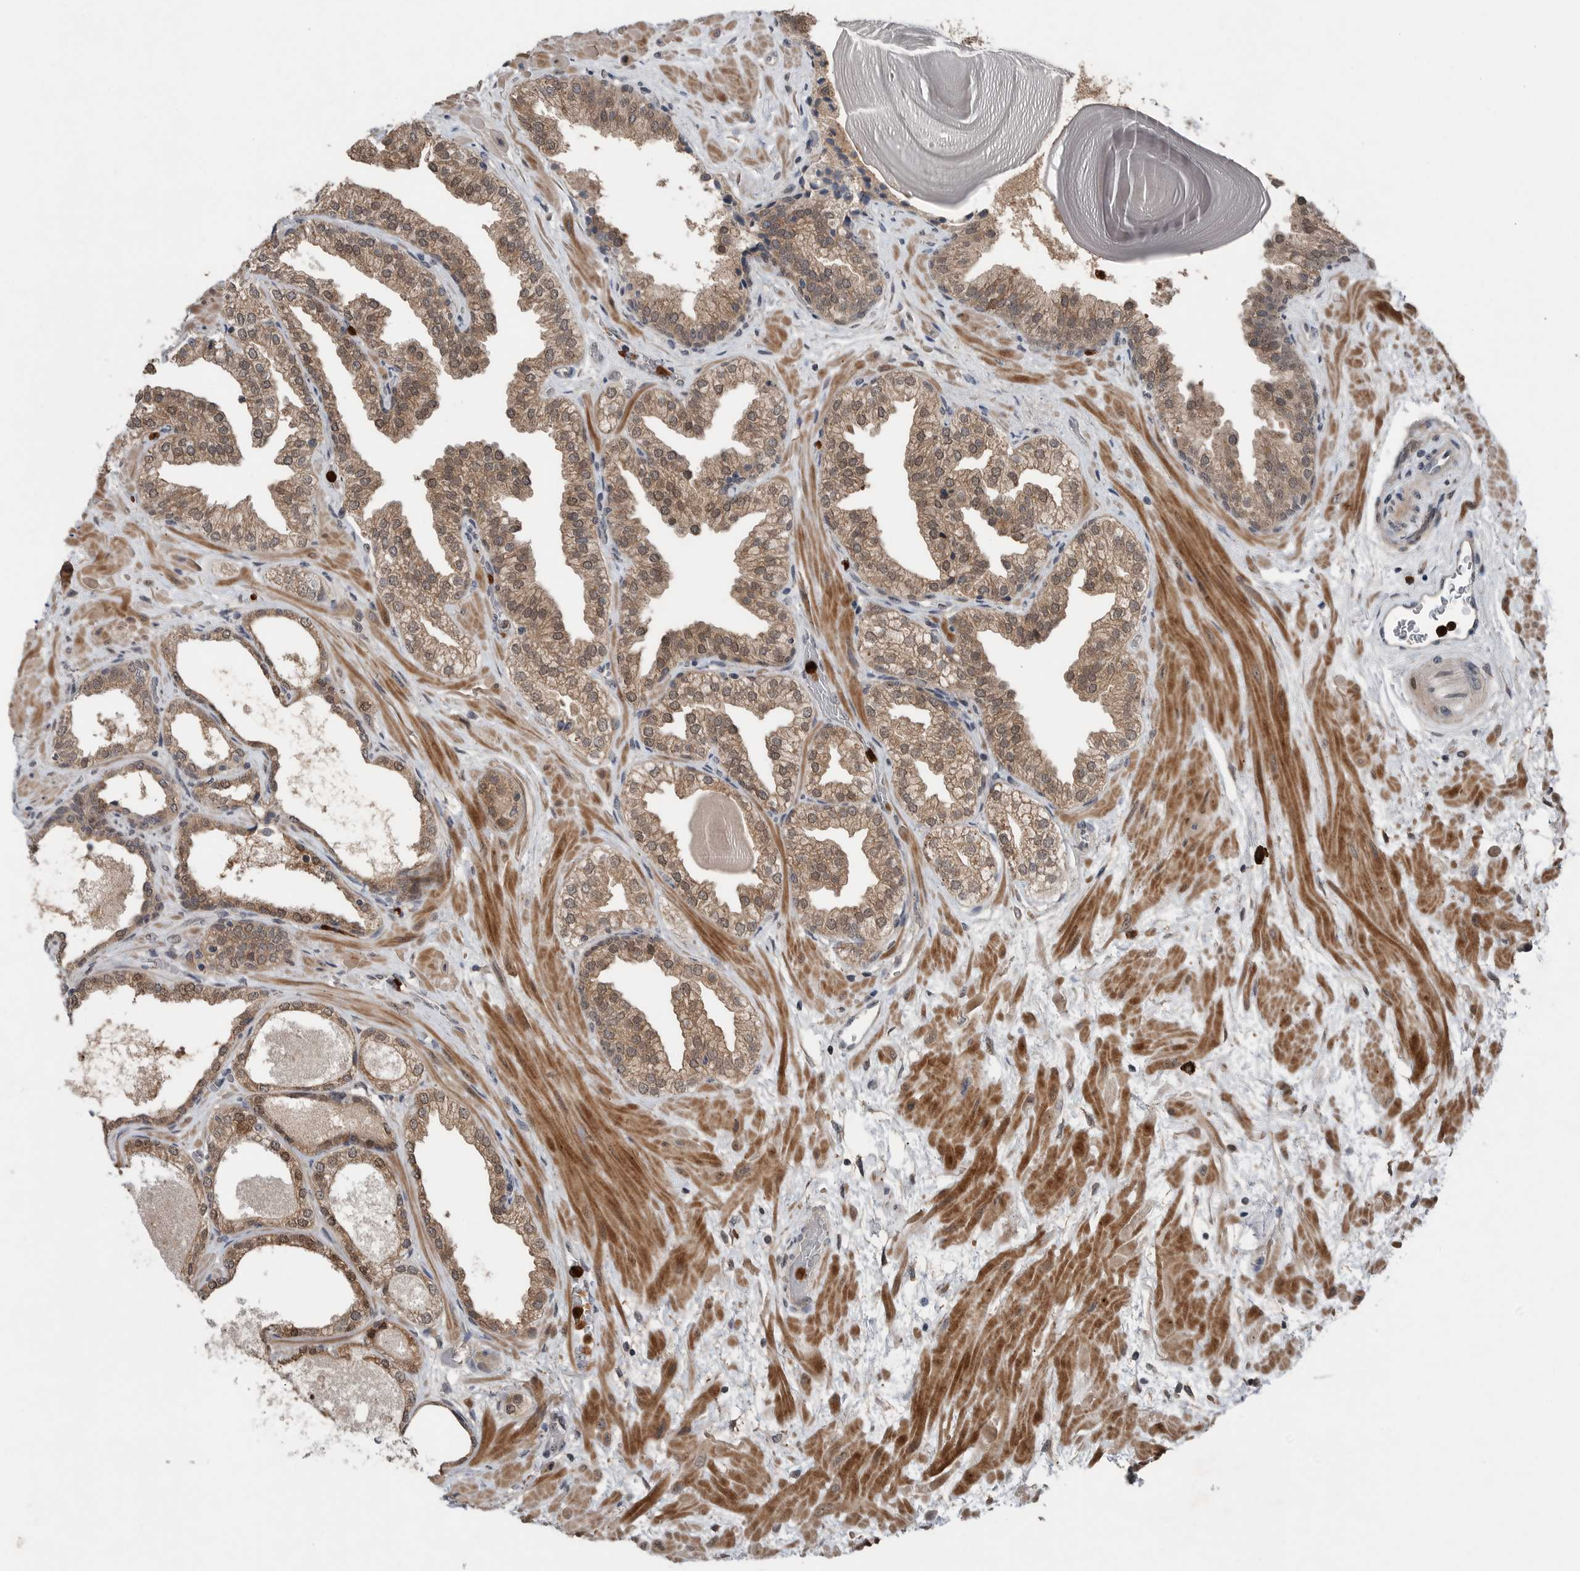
{"staining": {"intensity": "moderate", "quantity": "25%-75%", "location": "cytoplasmic/membranous"}, "tissue": "prostate", "cell_type": "Glandular cells", "image_type": "normal", "snomed": [{"axis": "morphology", "description": "Normal tissue, NOS"}, {"axis": "topography", "description": "Prostate"}], "caption": "DAB (3,3'-diaminobenzidine) immunohistochemical staining of benign prostate demonstrates moderate cytoplasmic/membranous protein expression in about 25%-75% of glandular cells. The staining was performed using DAB, with brown indicating positive protein expression. Nuclei are stained blue with hematoxylin.", "gene": "SCP2", "patient": {"sex": "male", "age": 48}}